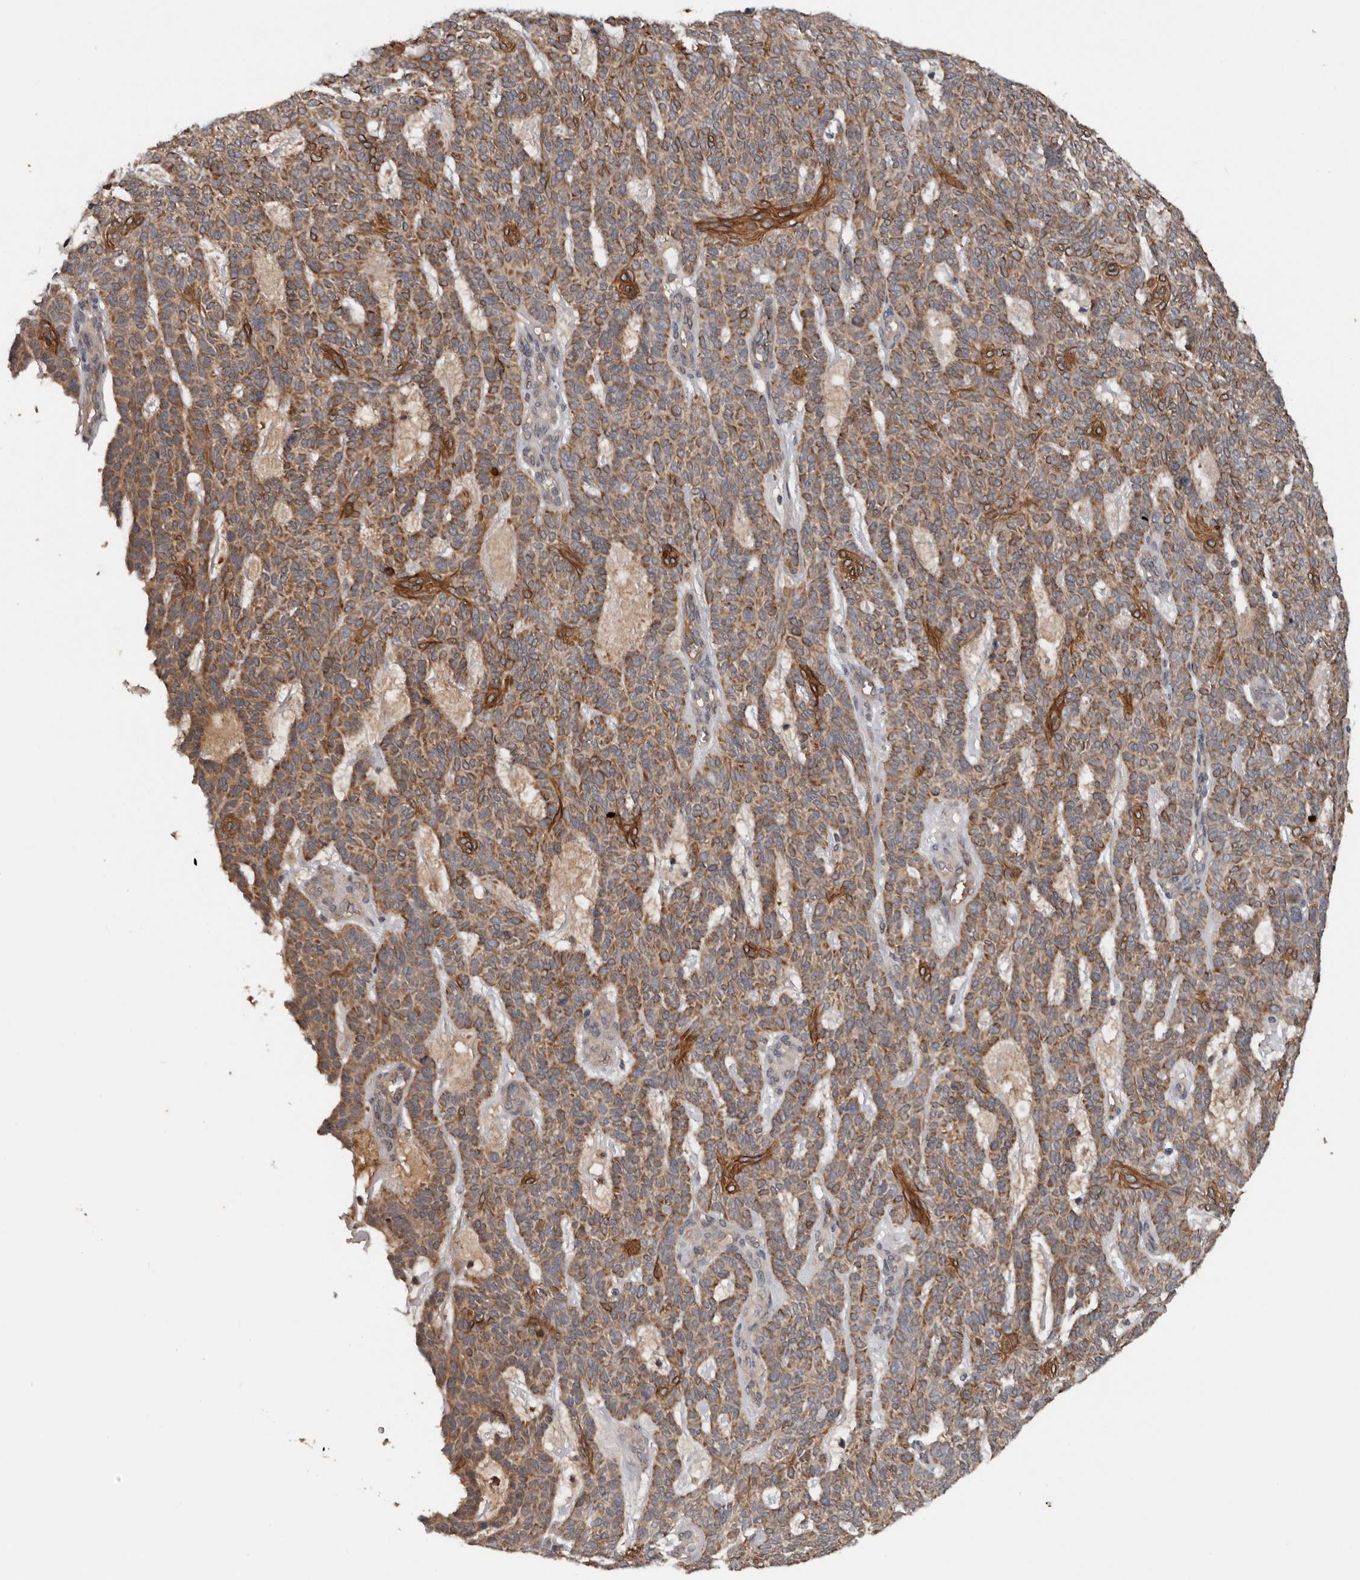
{"staining": {"intensity": "moderate", "quantity": ">75%", "location": "cytoplasmic/membranous"}, "tissue": "skin cancer", "cell_type": "Tumor cells", "image_type": "cancer", "snomed": [{"axis": "morphology", "description": "Squamous cell carcinoma, NOS"}, {"axis": "topography", "description": "Skin"}], "caption": "Skin cancer (squamous cell carcinoma) was stained to show a protein in brown. There is medium levels of moderate cytoplasmic/membranous expression in about >75% of tumor cells. Using DAB (3,3'-diaminobenzidine) (brown) and hematoxylin (blue) stains, captured at high magnification using brightfield microscopy.", "gene": "DNAJB4", "patient": {"sex": "female", "age": 90}}